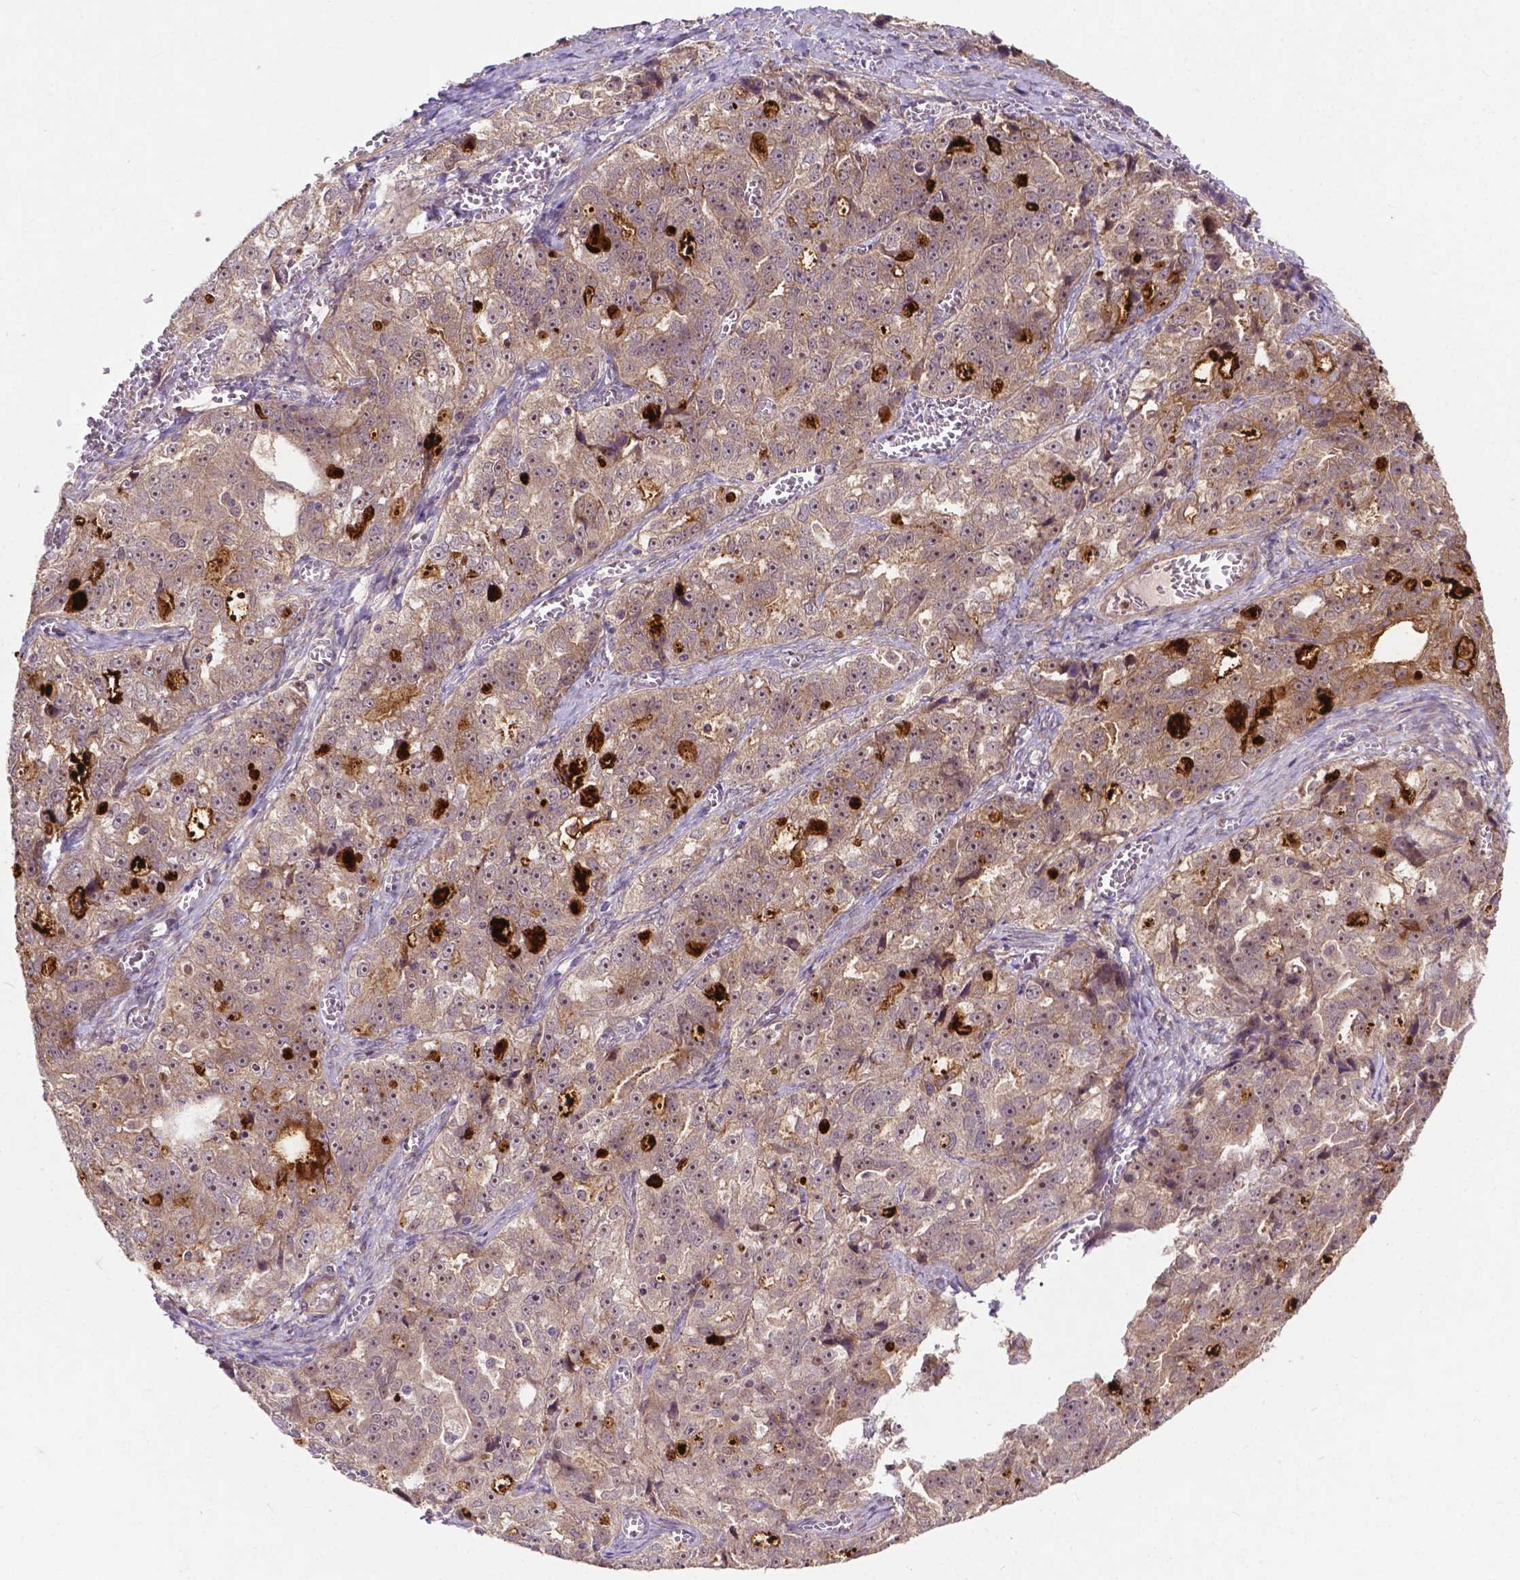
{"staining": {"intensity": "moderate", "quantity": "25%-75%", "location": "cytoplasmic/membranous,nuclear"}, "tissue": "ovarian cancer", "cell_type": "Tumor cells", "image_type": "cancer", "snomed": [{"axis": "morphology", "description": "Cystadenocarcinoma, serous, NOS"}, {"axis": "topography", "description": "Ovary"}], "caption": "Moderate cytoplasmic/membranous and nuclear protein staining is identified in approximately 25%-75% of tumor cells in ovarian cancer (serous cystadenocarcinoma).", "gene": "PARP3", "patient": {"sex": "female", "age": 51}}